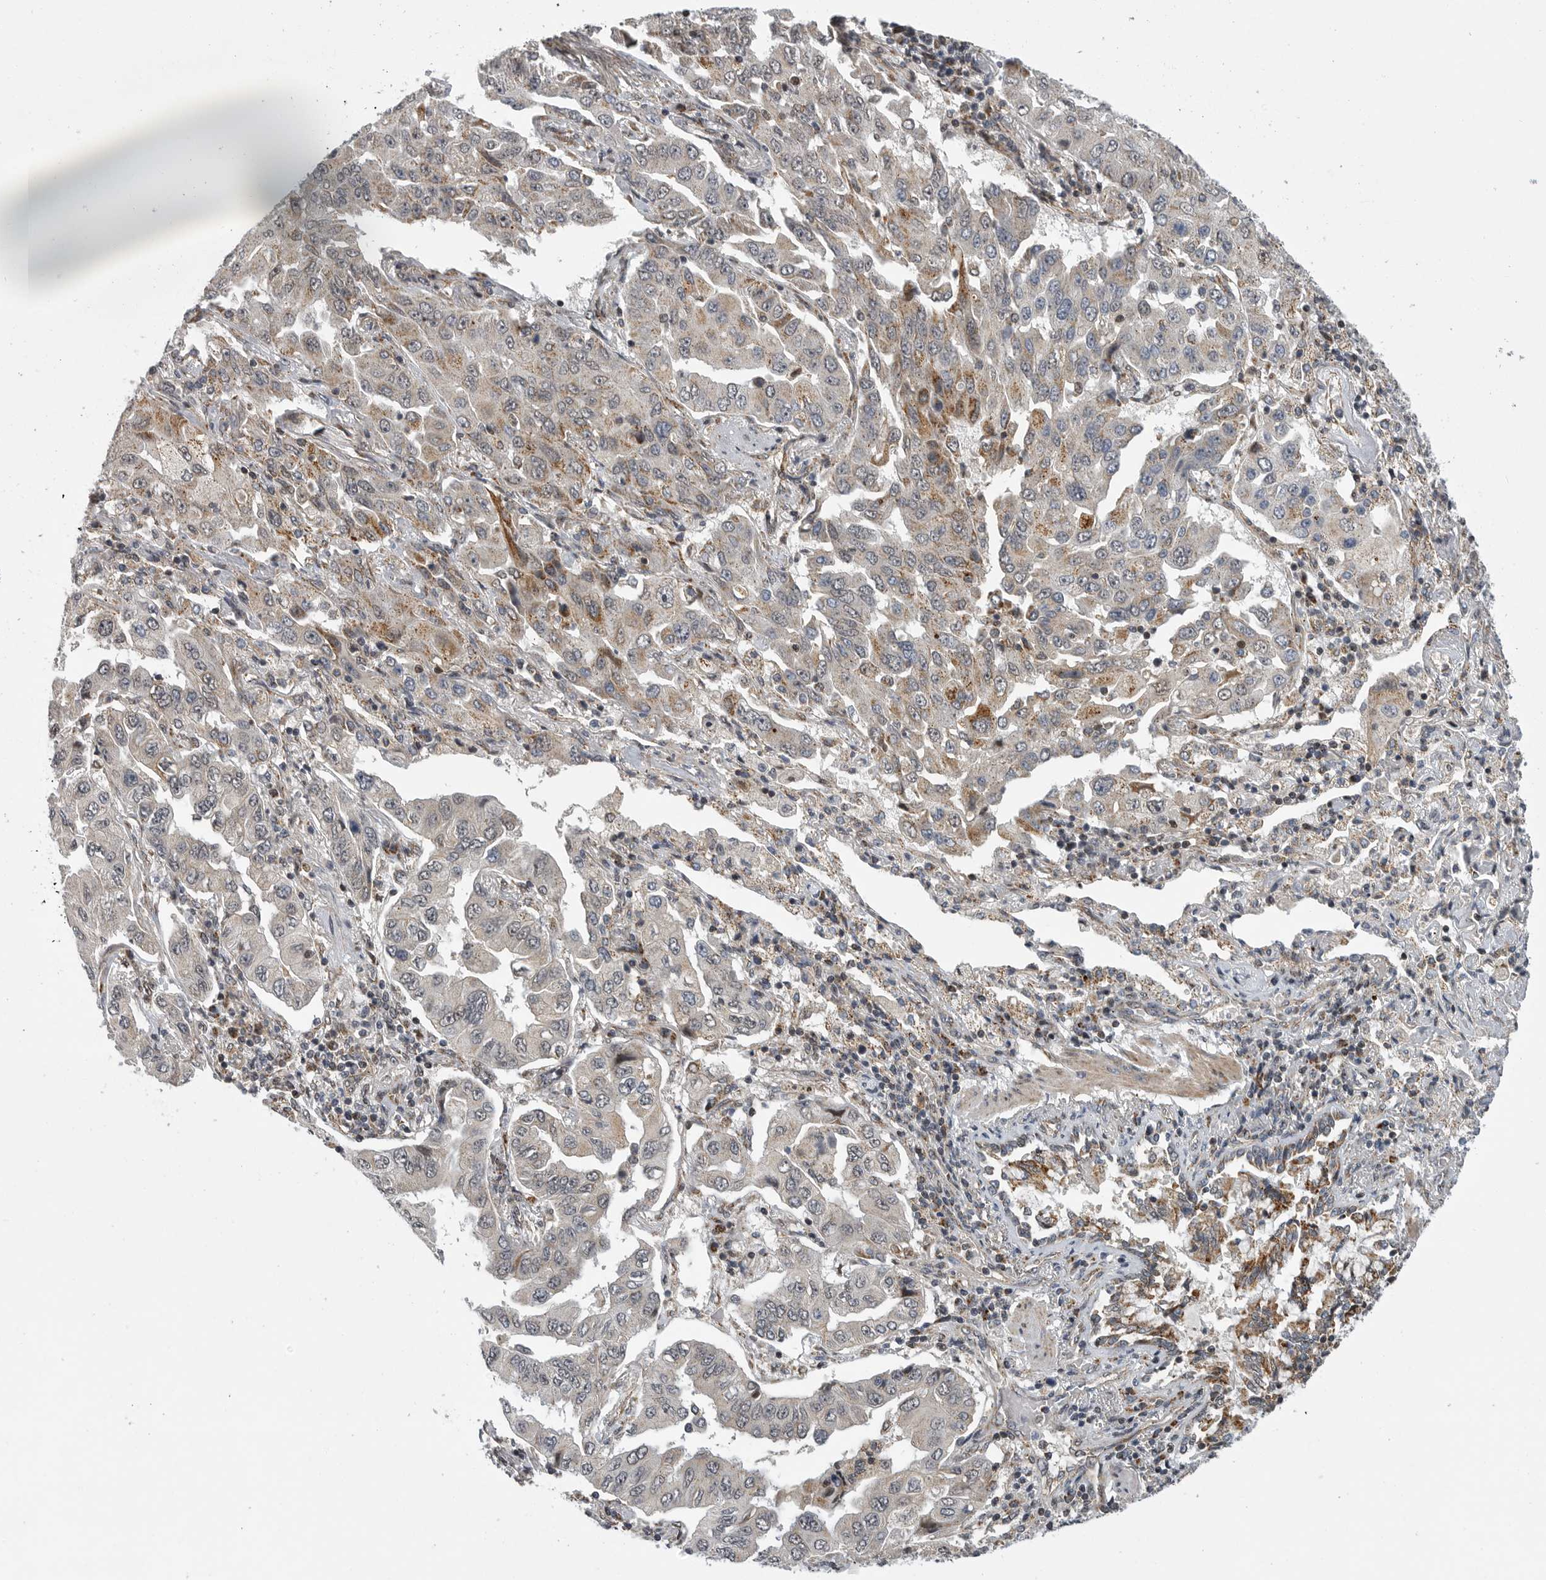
{"staining": {"intensity": "moderate", "quantity": "25%-75%", "location": "cytoplasmic/membranous"}, "tissue": "lung cancer", "cell_type": "Tumor cells", "image_type": "cancer", "snomed": [{"axis": "morphology", "description": "Adenocarcinoma, NOS"}, {"axis": "topography", "description": "Lung"}], "caption": "IHC (DAB (3,3'-diaminobenzidine)) staining of human lung cancer exhibits moderate cytoplasmic/membranous protein staining in about 25%-75% of tumor cells. (DAB IHC with brightfield microscopy, high magnification).", "gene": "TMPRSS11F", "patient": {"sex": "female", "age": 65}}